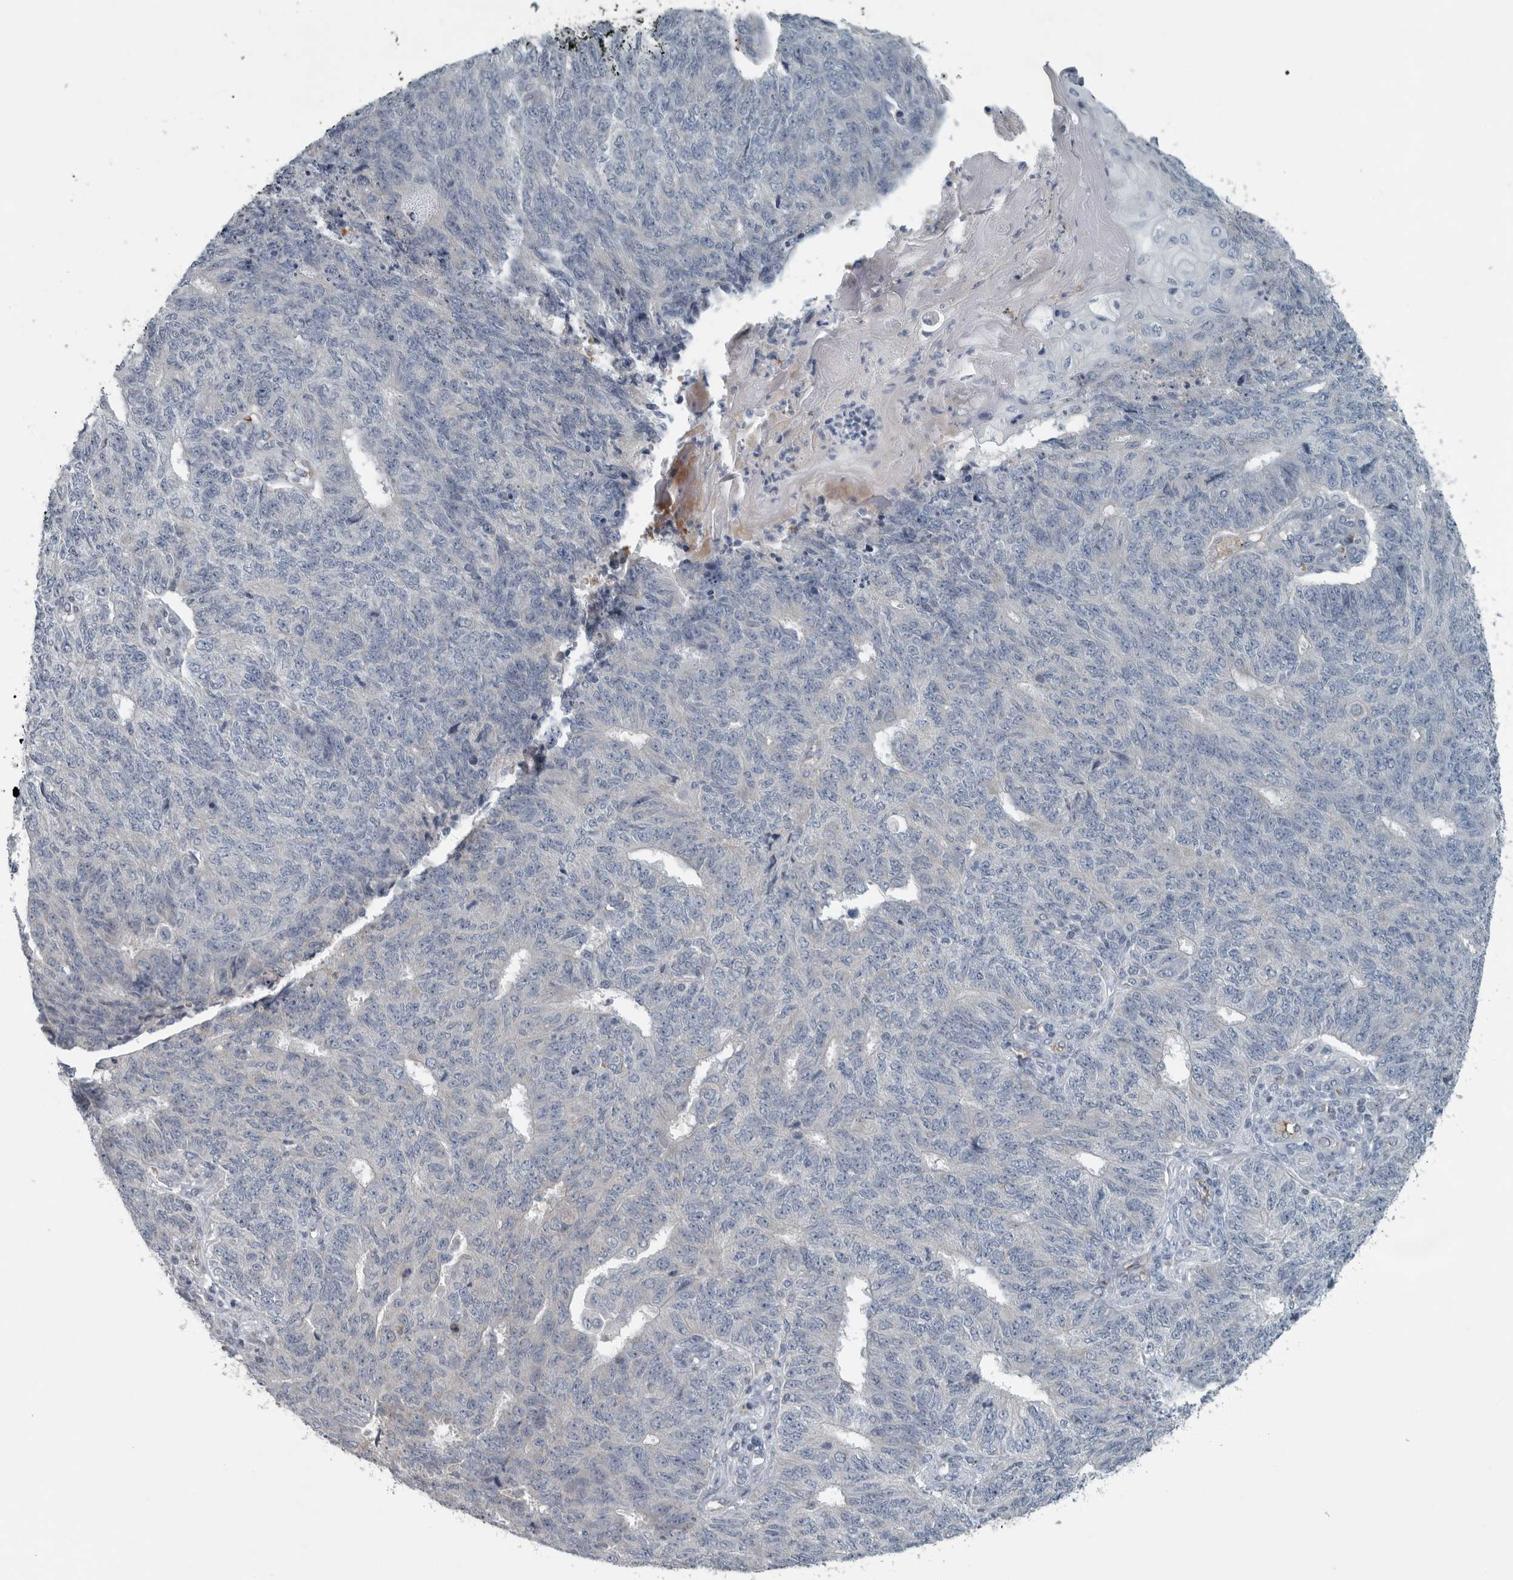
{"staining": {"intensity": "negative", "quantity": "none", "location": "none"}, "tissue": "endometrial cancer", "cell_type": "Tumor cells", "image_type": "cancer", "snomed": [{"axis": "morphology", "description": "Adenocarcinoma, NOS"}, {"axis": "topography", "description": "Endometrium"}], "caption": "An IHC histopathology image of endometrial cancer is shown. There is no staining in tumor cells of endometrial cancer.", "gene": "MPP3", "patient": {"sex": "female", "age": 32}}